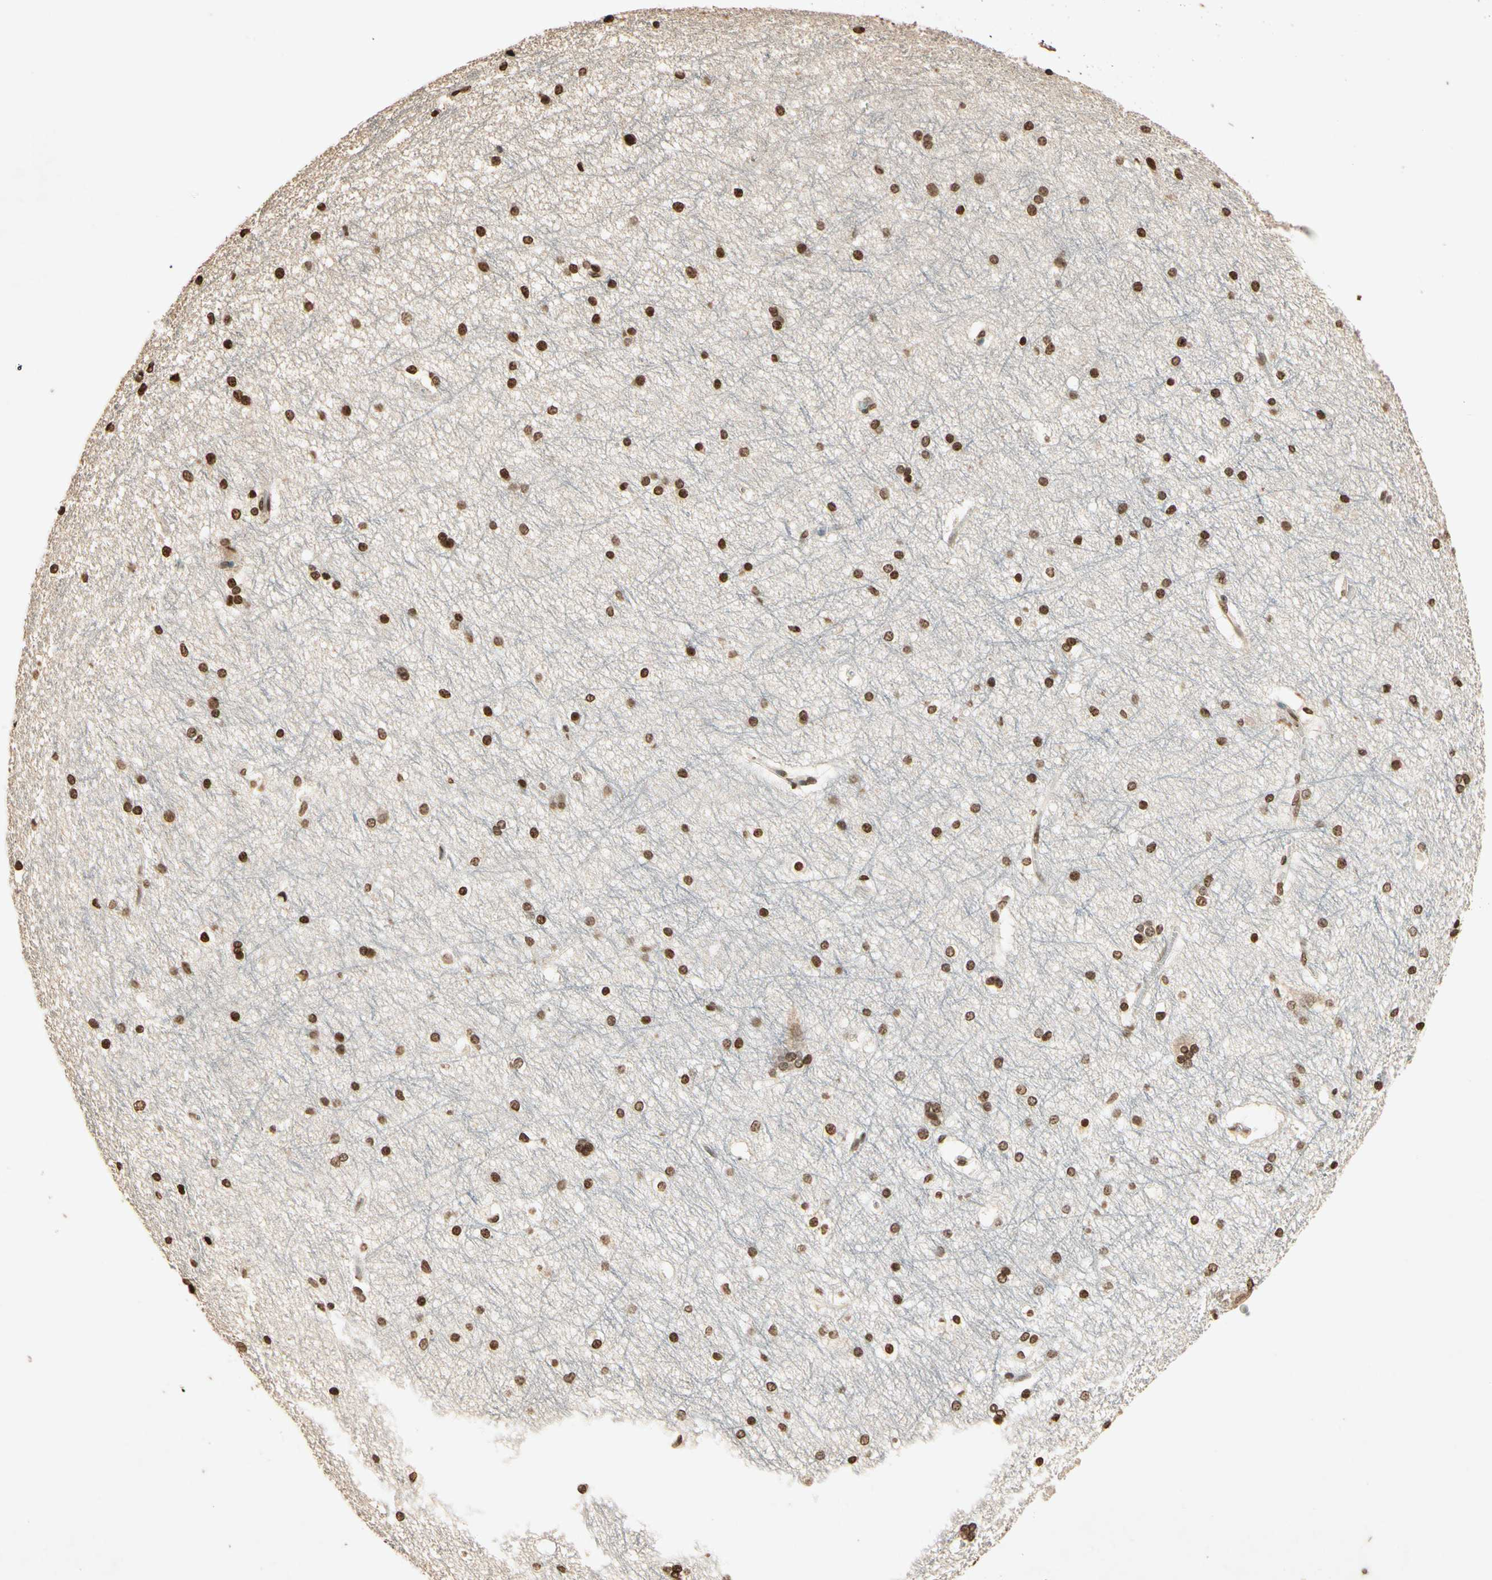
{"staining": {"intensity": "moderate", "quantity": ">75%", "location": "nuclear"}, "tissue": "hippocampus", "cell_type": "Glial cells", "image_type": "normal", "snomed": [{"axis": "morphology", "description": "Normal tissue, NOS"}, {"axis": "topography", "description": "Hippocampus"}], "caption": "Moderate nuclear positivity for a protein is appreciated in approximately >75% of glial cells of benign hippocampus using immunohistochemistry.", "gene": "TOP1", "patient": {"sex": "female", "age": 19}}